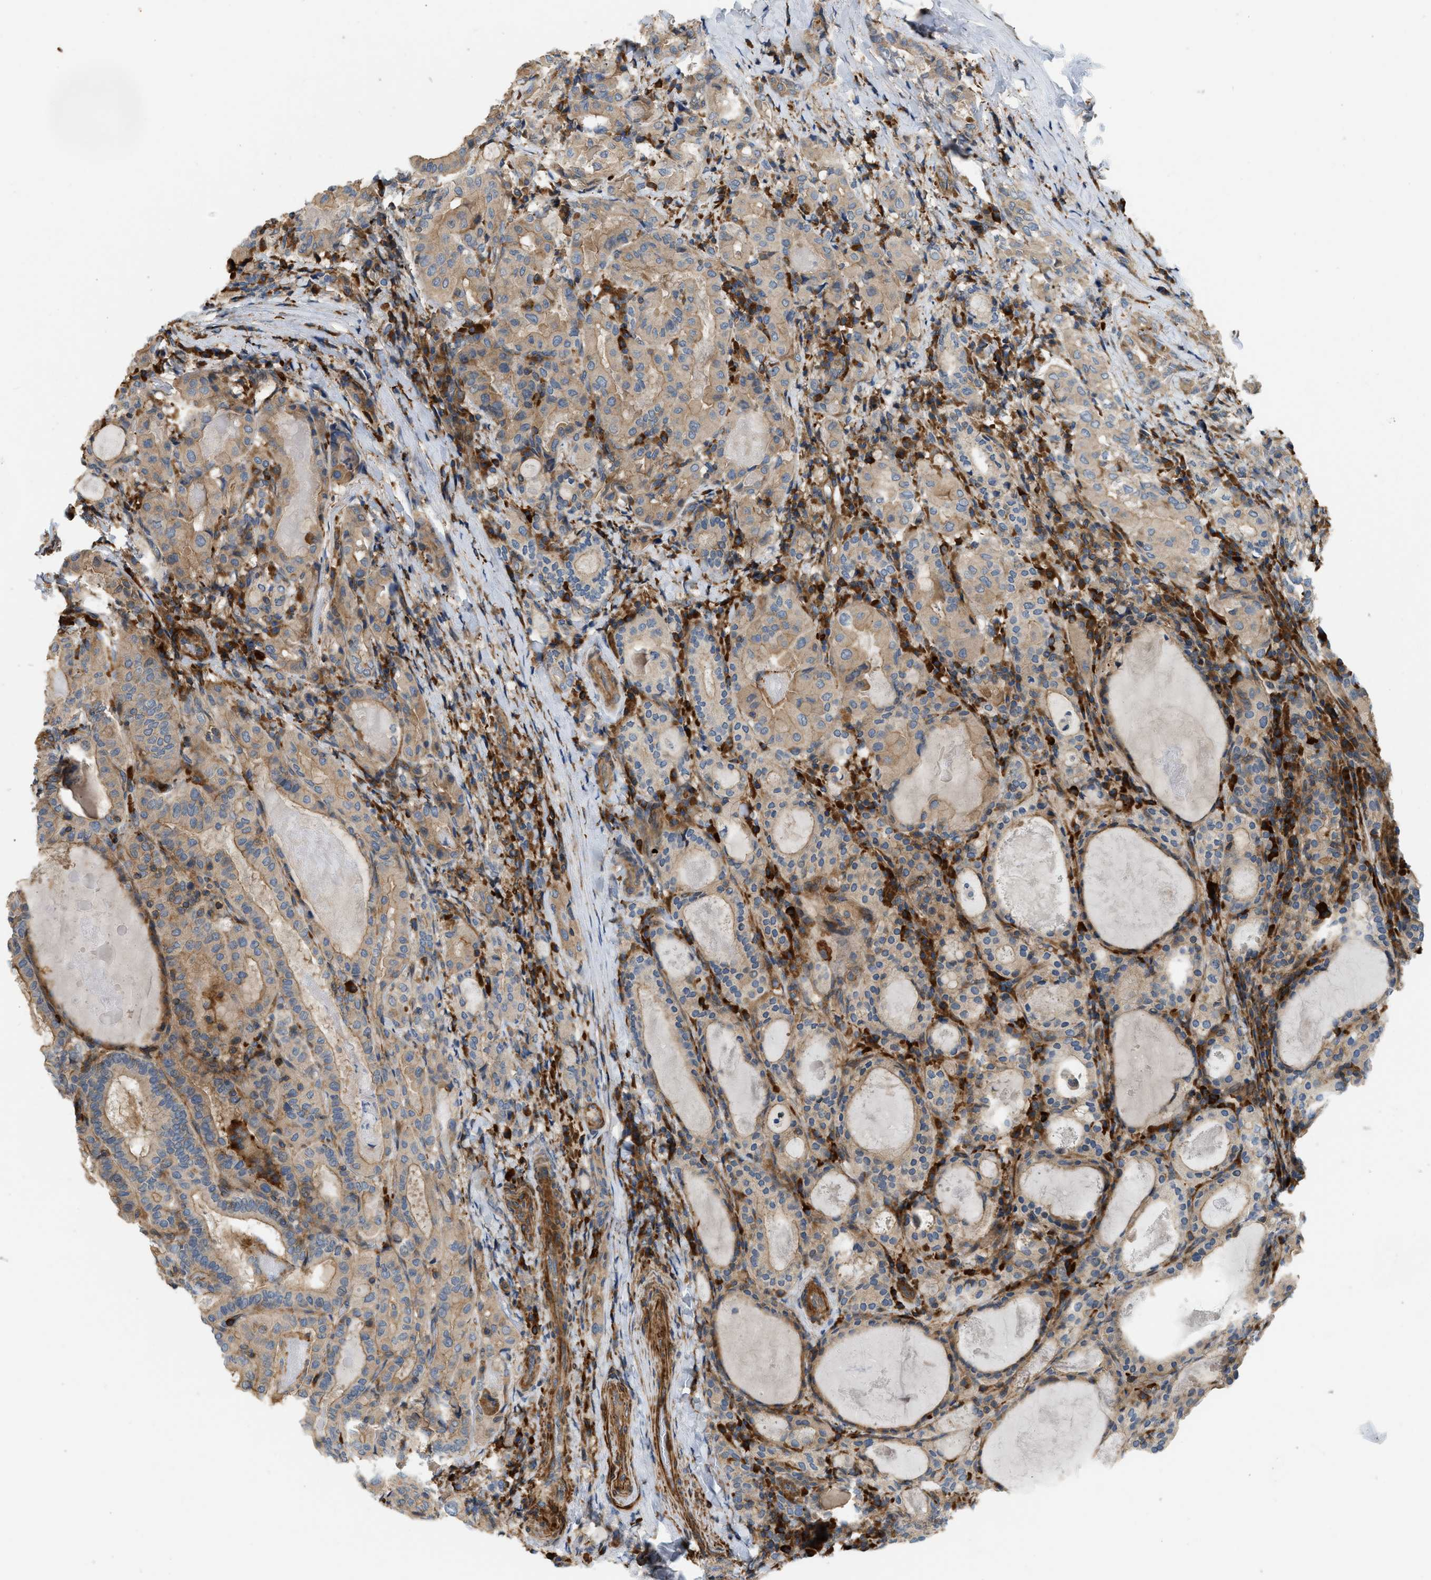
{"staining": {"intensity": "weak", "quantity": ">75%", "location": "cytoplasmic/membranous"}, "tissue": "thyroid cancer", "cell_type": "Tumor cells", "image_type": "cancer", "snomed": [{"axis": "morphology", "description": "Papillary adenocarcinoma, NOS"}, {"axis": "topography", "description": "Thyroid gland"}], "caption": "Approximately >75% of tumor cells in thyroid cancer (papillary adenocarcinoma) demonstrate weak cytoplasmic/membranous protein staining as visualized by brown immunohistochemical staining.", "gene": "BTN3A2", "patient": {"sex": "female", "age": 42}}